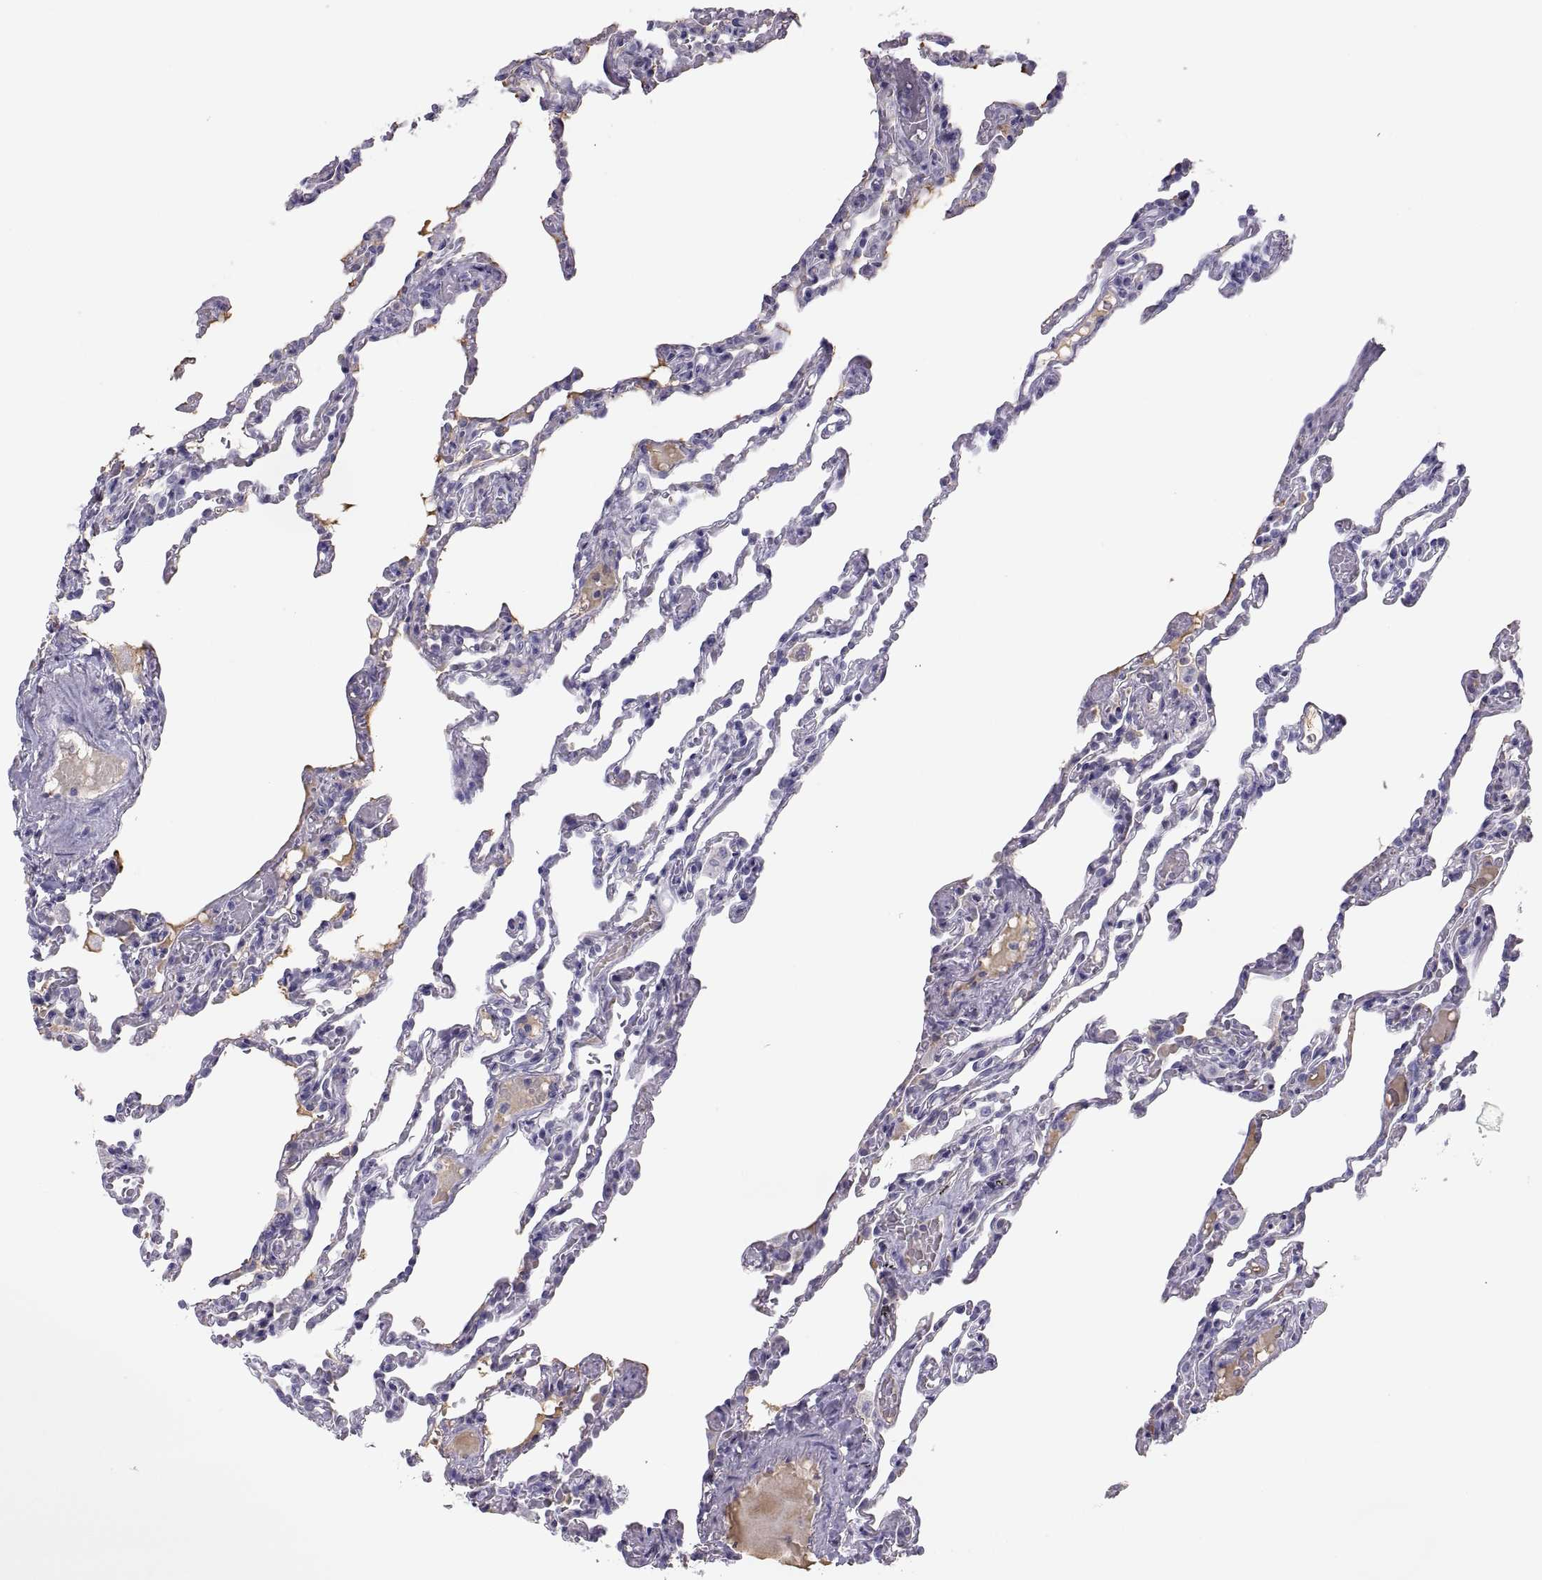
{"staining": {"intensity": "negative", "quantity": "none", "location": "none"}, "tissue": "lung", "cell_type": "Alveolar cells", "image_type": "normal", "snomed": [{"axis": "morphology", "description": "Normal tissue, NOS"}, {"axis": "topography", "description": "Lung"}], "caption": "An immunohistochemistry (IHC) photomicrograph of normal lung is shown. There is no staining in alveolar cells of lung.", "gene": "MAGEB2", "patient": {"sex": "female", "age": 43}}